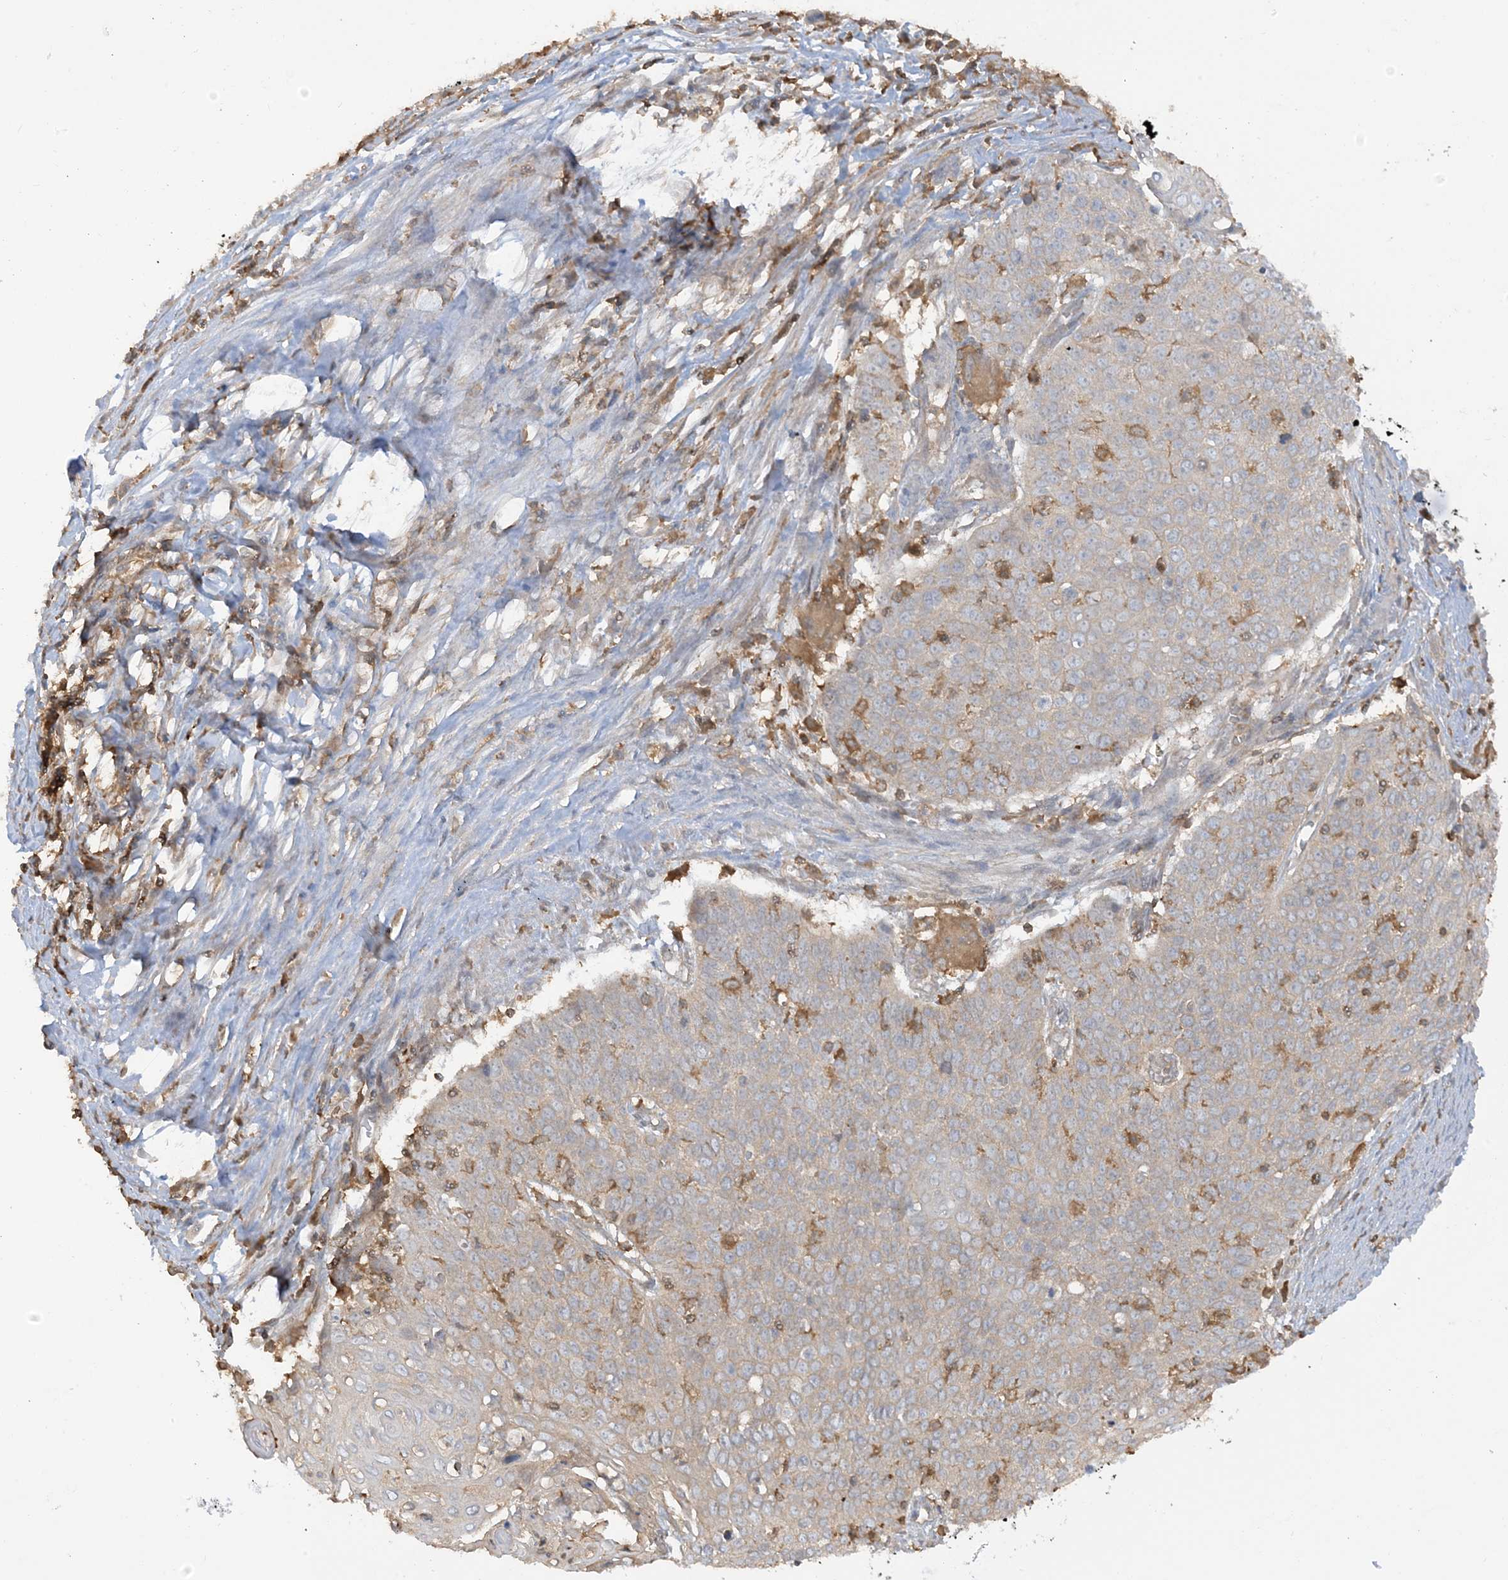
{"staining": {"intensity": "negative", "quantity": "none", "location": "none"}, "tissue": "cervical cancer", "cell_type": "Tumor cells", "image_type": "cancer", "snomed": [{"axis": "morphology", "description": "Squamous cell carcinoma, NOS"}, {"axis": "topography", "description": "Cervix"}], "caption": "IHC micrograph of neoplastic tissue: squamous cell carcinoma (cervical) stained with DAB (3,3'-diaminobenzidine) reveals no significant protein expression in tumor cells.", "gene": "CAPZB", "patient": {"sex": "female", "age": 39}}